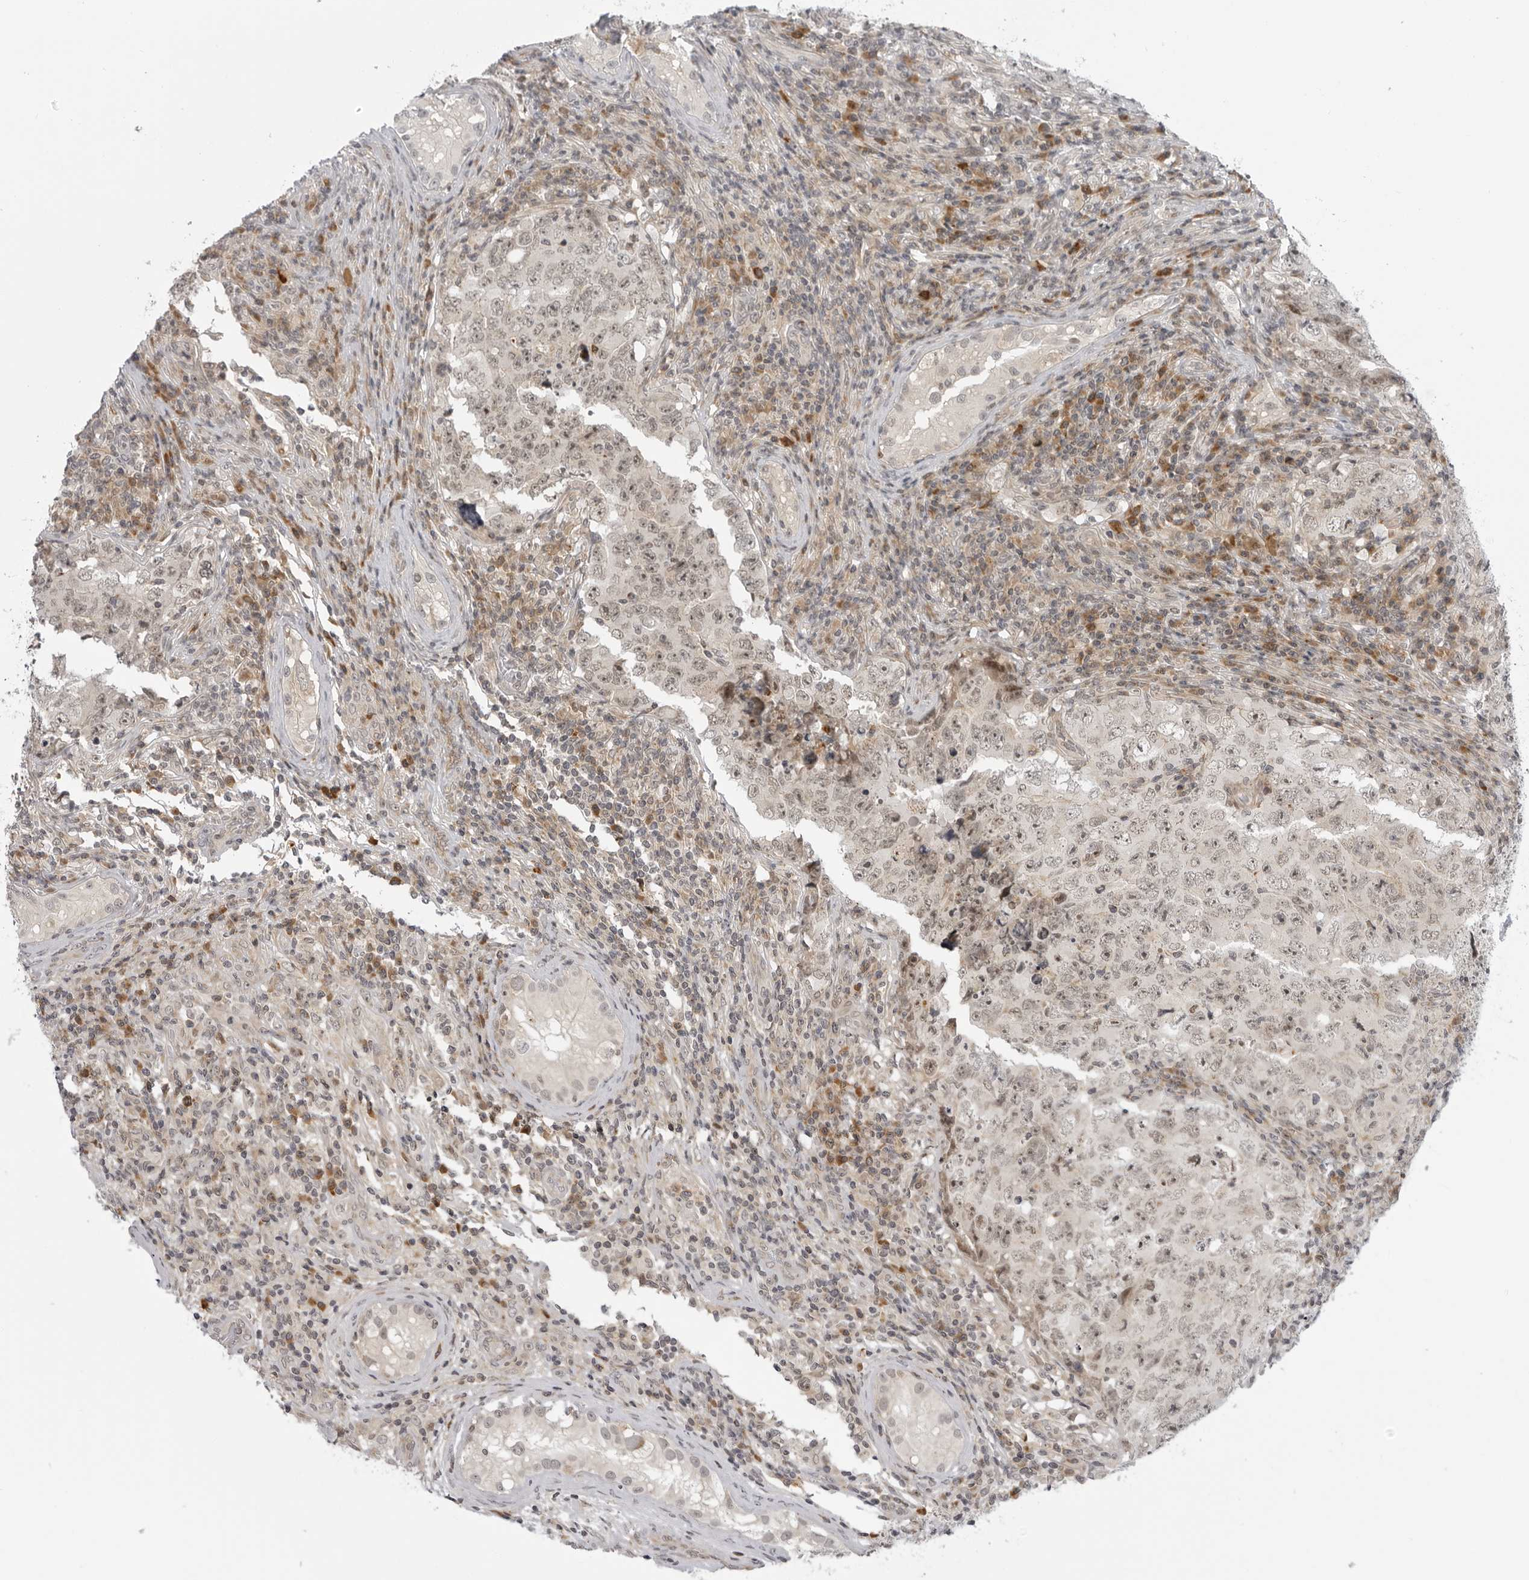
{"staining": {"intensity": "weak", "quantity": ">75%", "location": "nuclear"}, "tissue": "testis cancer", "cell_type": "Tumor cells", "image_type": "cancer", "snomed": [{"axis": "morphology", "description": "Carcinoma, Embryonal, NOS"}, {"axis": "topography", "description": "Testis"}], "caption": "Tumor cells reveal low levels of weak nuclear staining in about >75% of cells in testis embryonal carcinoma.", "gene": "ALPK2", "patient": {"sex": "male", "age": 26}}